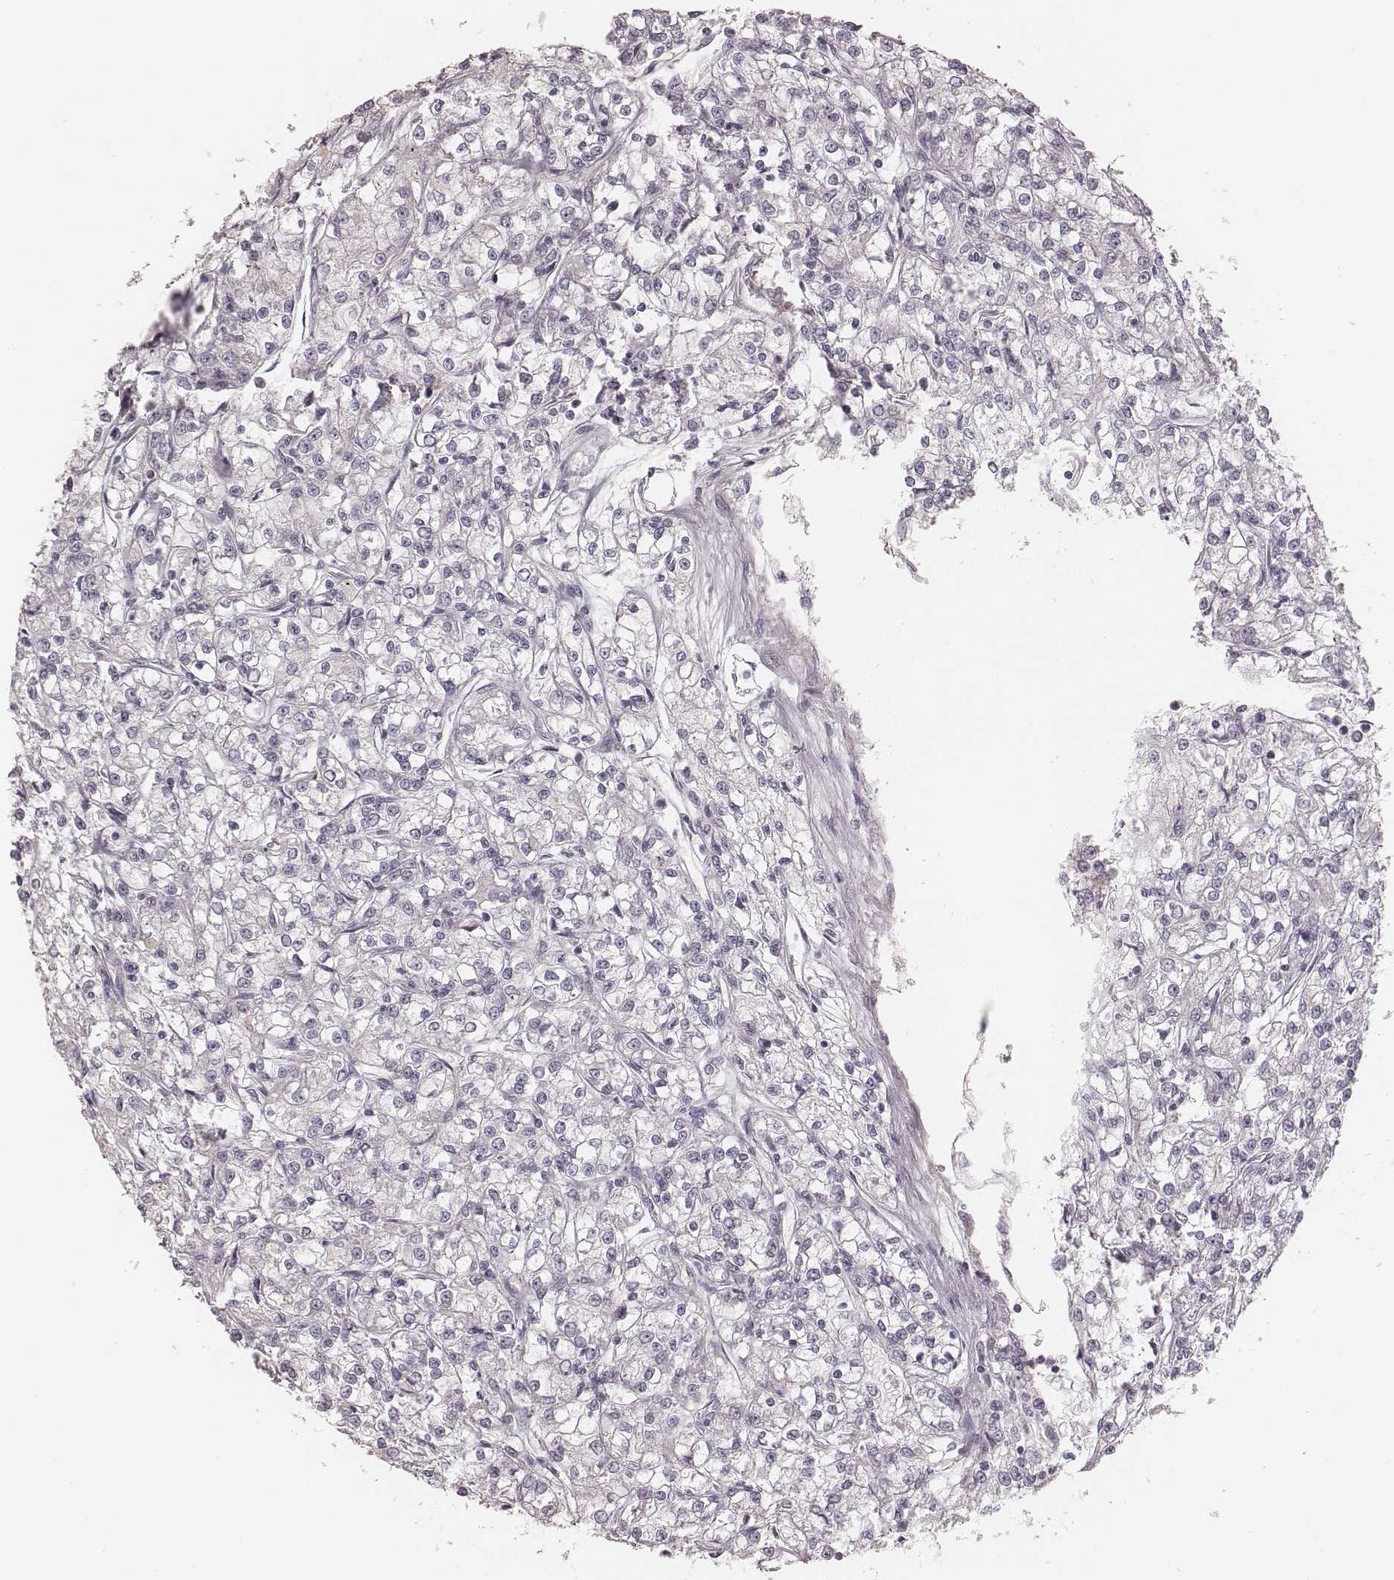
{"staining": {"intensity": "negative", "quantity": "none", "location": "none"}, "tissue": "renal cancer", "cell_type": "Tumor cells", "image_type": "cancer", "snomed": [{"axis": "morphology", "description": "Adenocarcinoma, NOS"}, {"axis": "topography", "description": "Kidney"}], "caption": "High magnification brightfield microscopy of renal cancer (adenocarcinoma) stained with DAB (brown) and counterstained with hematoxylin (blue): tumor cells show no significant positivity.", "gene": "MSX1", "patient": {"sex": "female", "age": 59}}